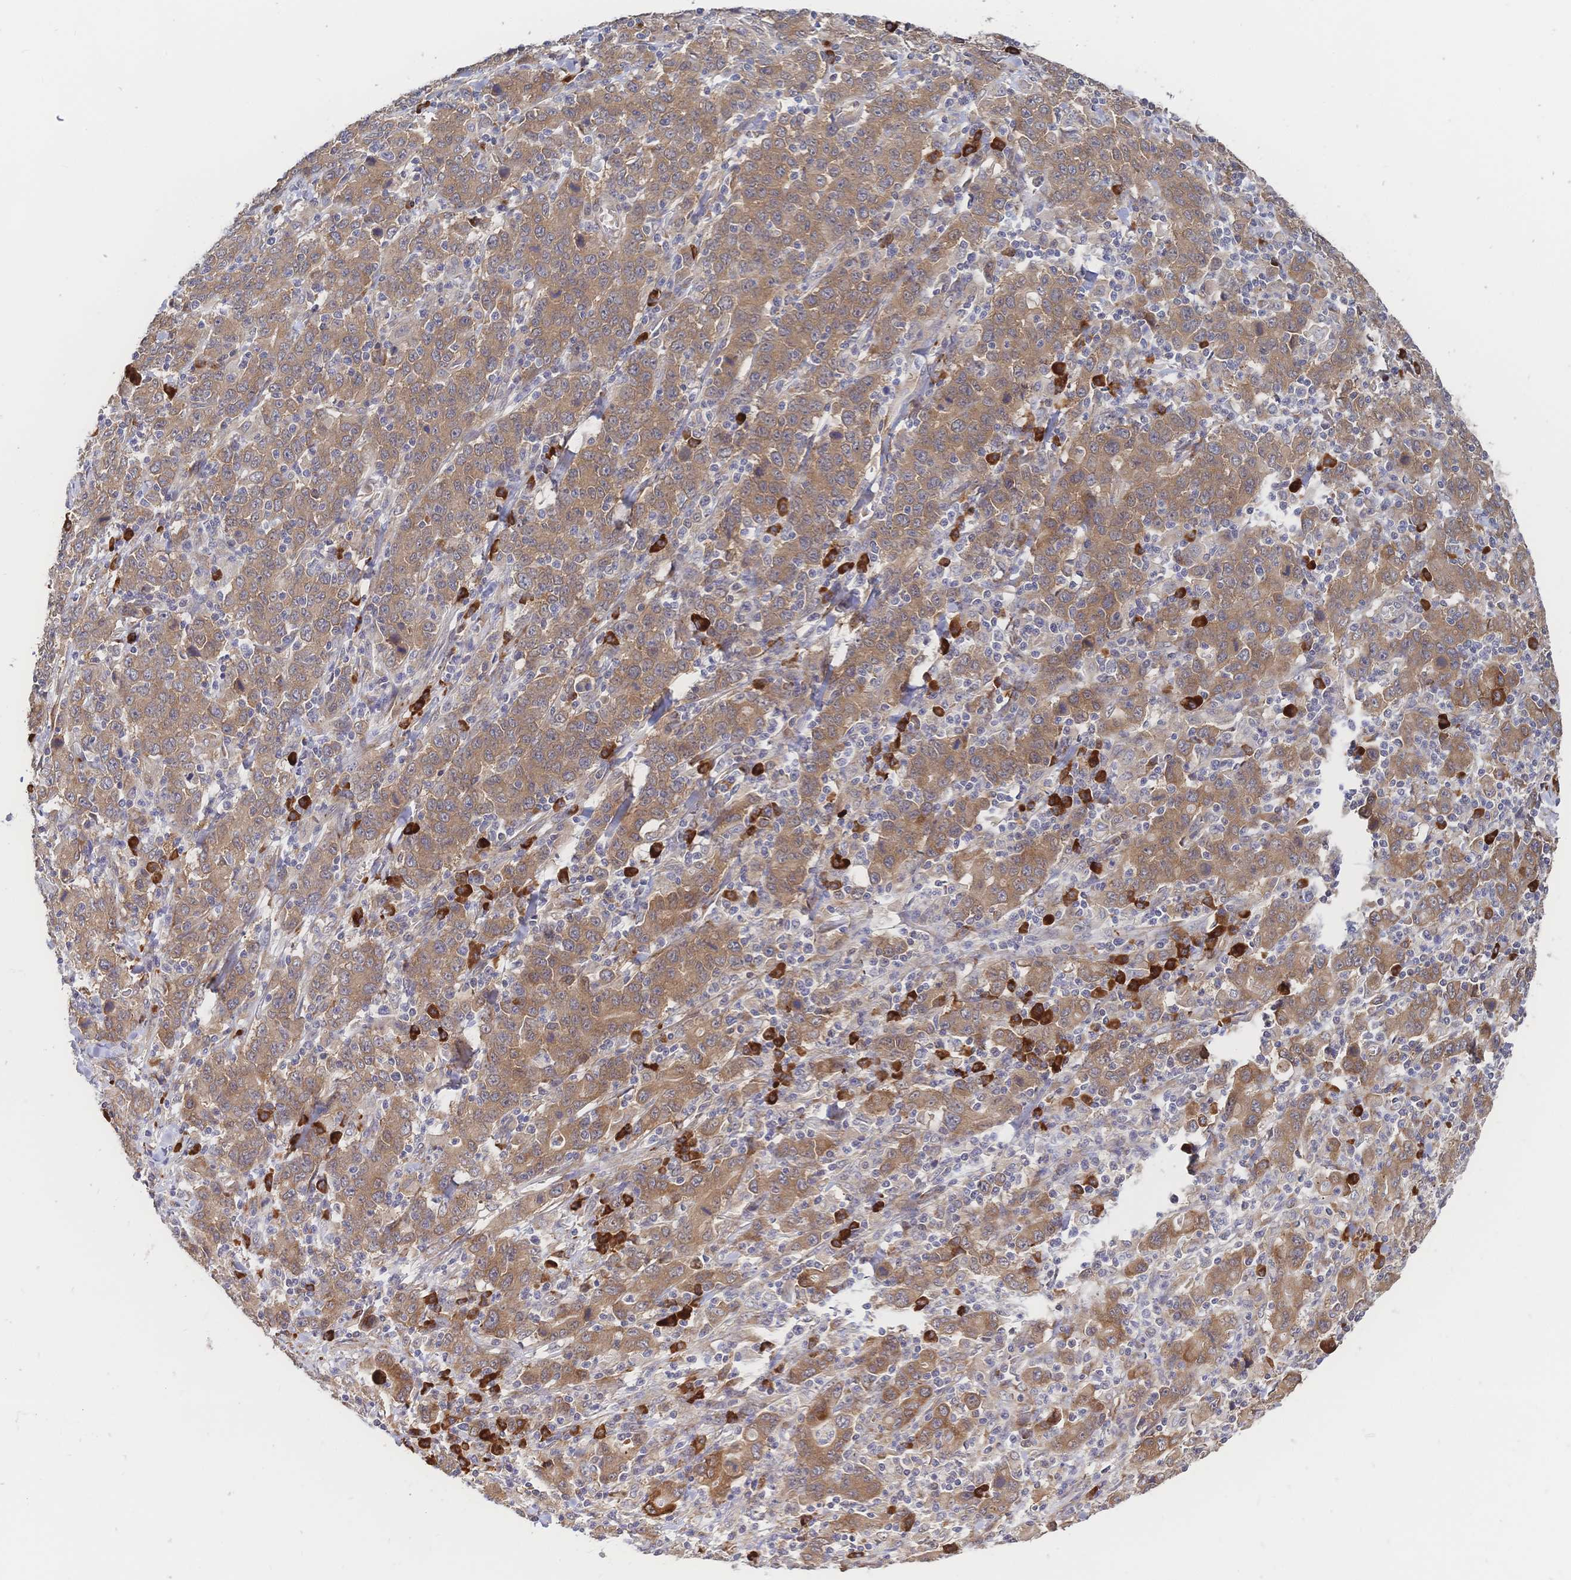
{"staining": {"intensity": "moderate", "quantity": ">75%", "location": "cytoplasmic/membranous"}, "tissue": "stomach cancer", "cell_type": "Tumor cells", "image_type": "cancer", "snomed": [{"axis": "morphology", "description": "Adenocarcinoma, NOS"}, {"axis": "topography", "description": "Stomach, upper"}], "caption": "Stomach cancer (adenocarcinoma) stained for a protein displays moderate cytoplasmic/membranous positivity in tumor cells.", "gene": "LMO4", "patient": {"sex": "male", "age": 69}}